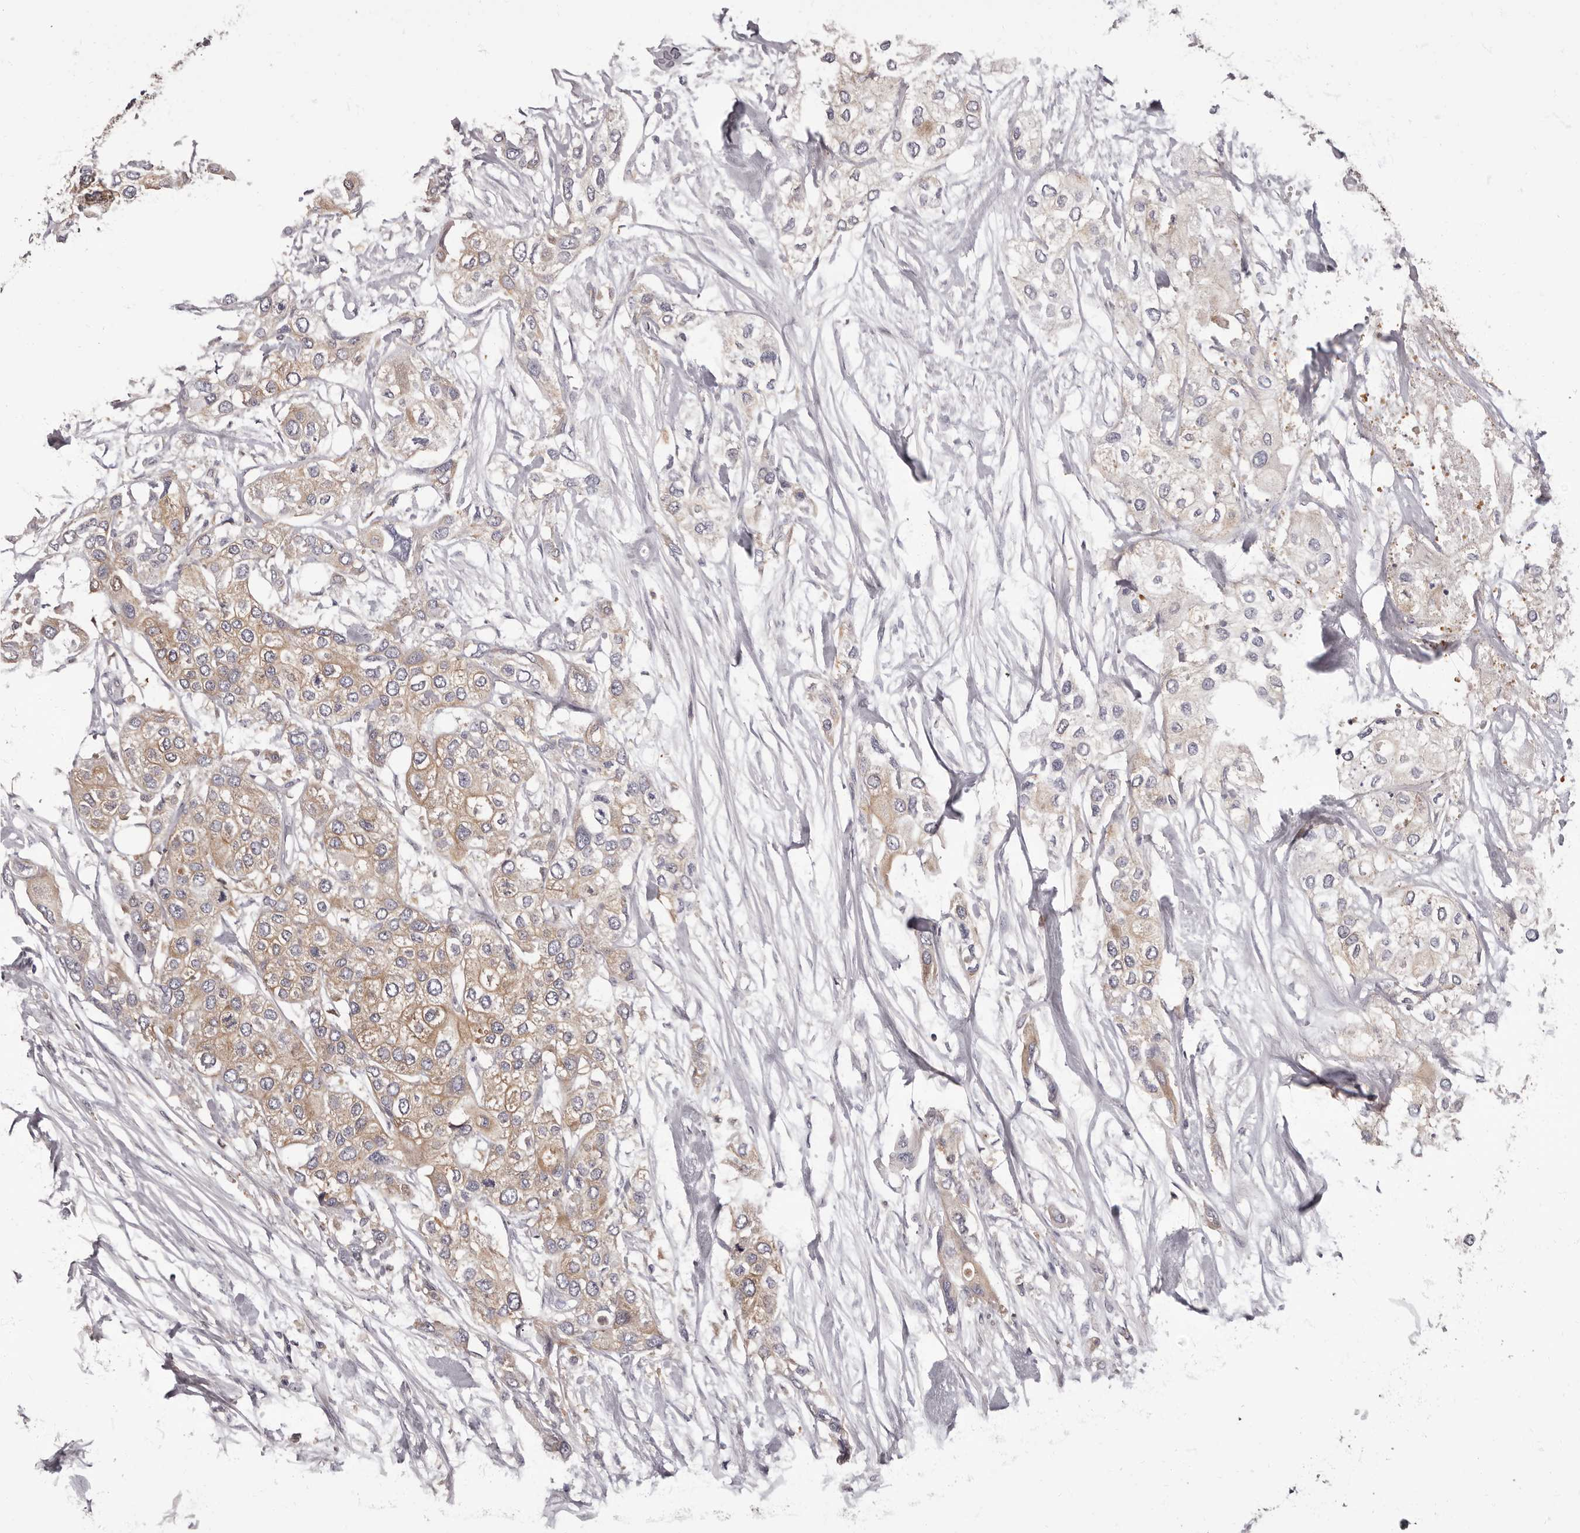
{"staining": {"intensity": "weak", "quantity": ">75%", "location": "cytoplasmic/membranous"}, "tissue": "urothelial cancer", "cell_type": "Tumor cells", "image_type": "cancer", "snomed": [{"axis": "morphology", "description": "Urothelial carcinoma, High grade"}, {"axis": "topography", "description": "Urinary bladder"}], "caption": "Urothelial cancer tissue demonstrates weak cytoplasmic/membranous expression in approximately >75% of tumor cells", "gene": "APEH", "patient": {"sex": "male", "age": 64}}